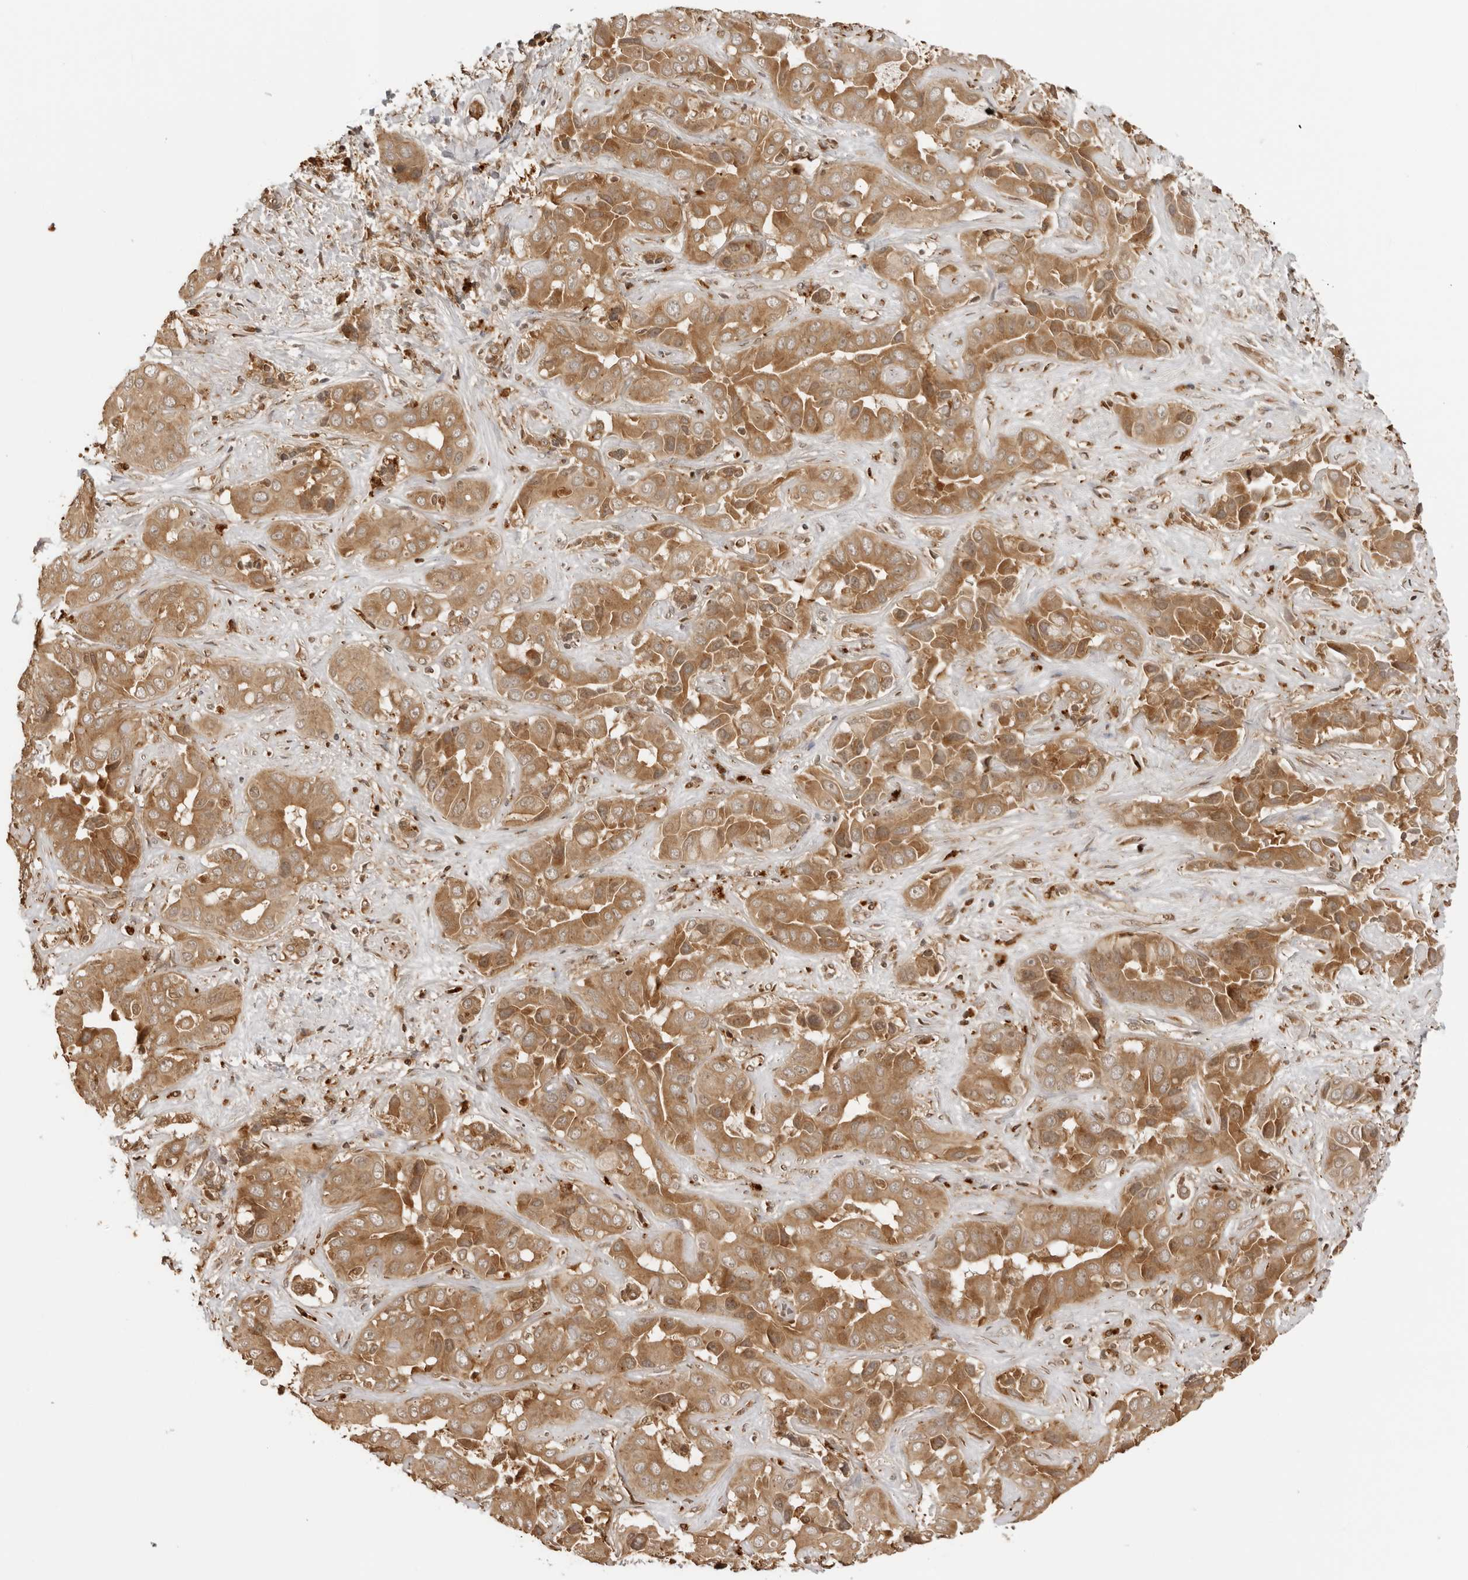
{"staining": {"intensity": "moderate", "quantity": ">75%", "location": "cytoplasmic/membranous"}, "tissue": "liver cancer", "cell_type": "Tumor cells", "image_type": "cancer", "snomed": [{"axis": "morphology", "description": "Cholangiocarcinoma"}, {"axis": "topography", "description": "Liver"}], "caption": "The immunohistochemical stain labels moderate cytoplasmic/membranous staining in tumor cells of liver cancer tissue.", "gene": "IKBKE", "patient": {"sex": "female", "age": 52}}